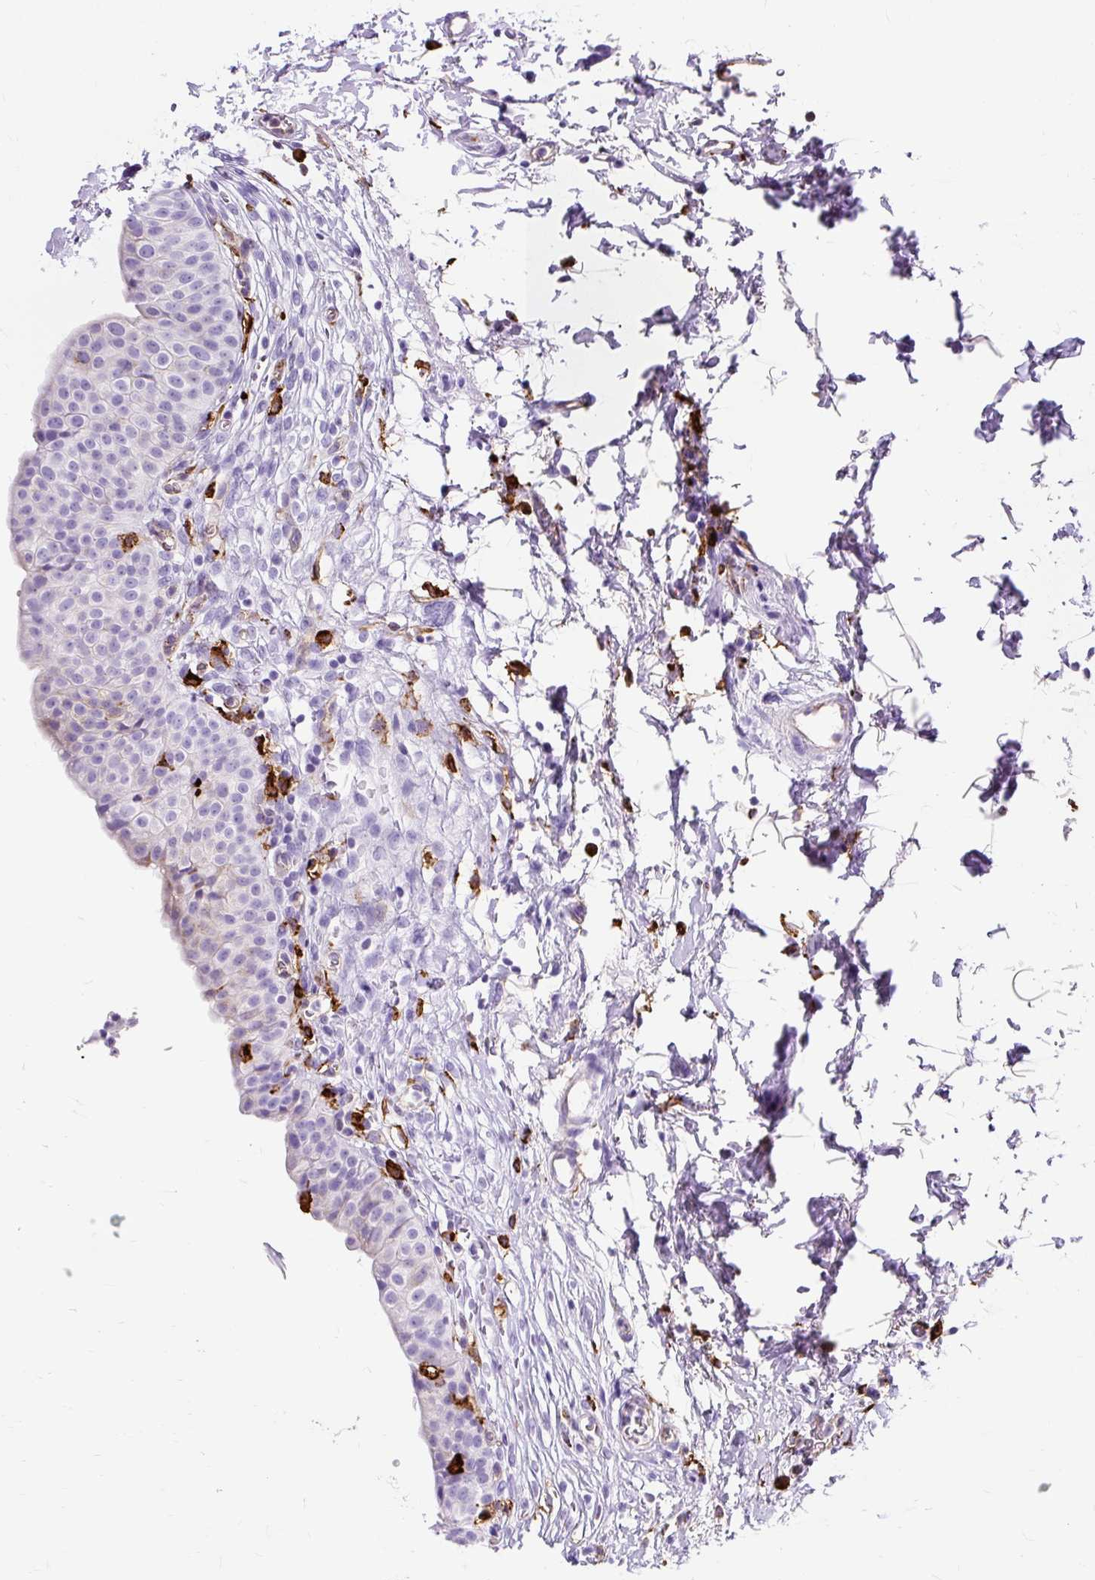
{"staining": {"intensity": "moderate", "quantity": "<25%", "location": "cytoplasmic/membranous"}, "tissue": "urinary bladder", "cell_type": "Urothelial cells", "image_type": "normal", "snomed": [{"axis": "morphology", "description": "Normal tissue, NOS"}, {"axis": "topography", "description": "Urinary bladder"}, {"axis": "topography", "description": "Peripheral nerve tissue"}], "caption": "High-magnification brightfield microscopy of benign urinary bladder stained with DAB (brown) and counterstained with hematoxylin (blue). urothelial cells exhibit moderate cytoplasmic/membranous expression is seen in about<25% of cells. The protein is stained brown, and the nuclei are stained in blue (DAB IHC with brightfield microscopy, high magnification).", "gene": "HLA", "patient": {"sex": "male", "age": 55}}